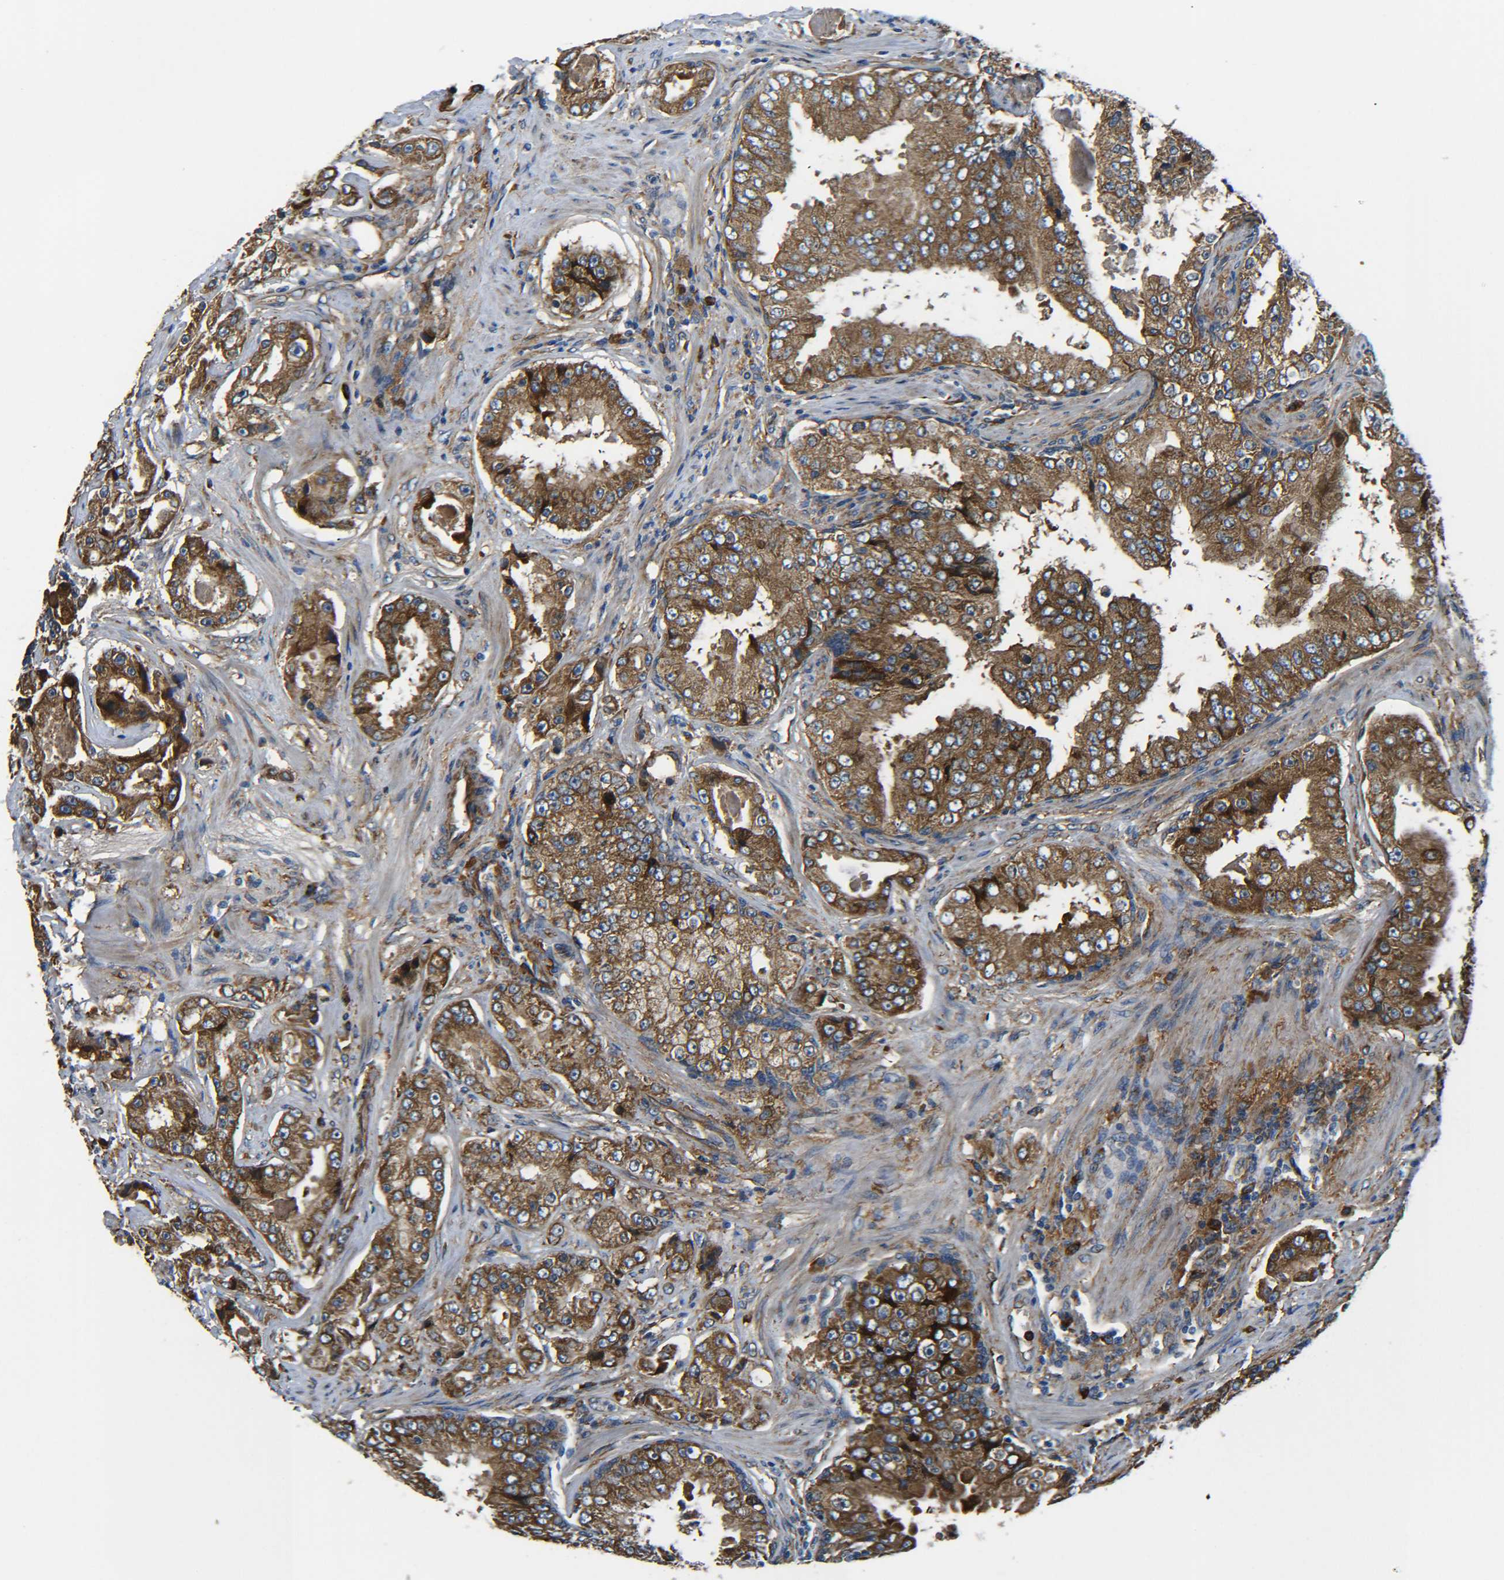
{"staining": {"intensity": "strong", "quantity": ">75%", "location": "cytoplasmic/membranous"}, "tissue": "prostate cancer", "cell_type": "Tumor cells", "image_type": "cancer", "snomed": [{"axis": "morphology", "description": "Adenocarcinoma, High grade"}, {"axis": "topography", "description": "Prostate"}], "caption": "High-grade adenocarcinoma (prostate) stained for a protein shows strong cytoplasmic/membranous positivity in tumor cells. (DAB (3,3'-diaminobenzidine) IHC with brightfield microscopy, high magnification).", "gene": "PREB", "patient": {"sex": "male", "age": 73}}